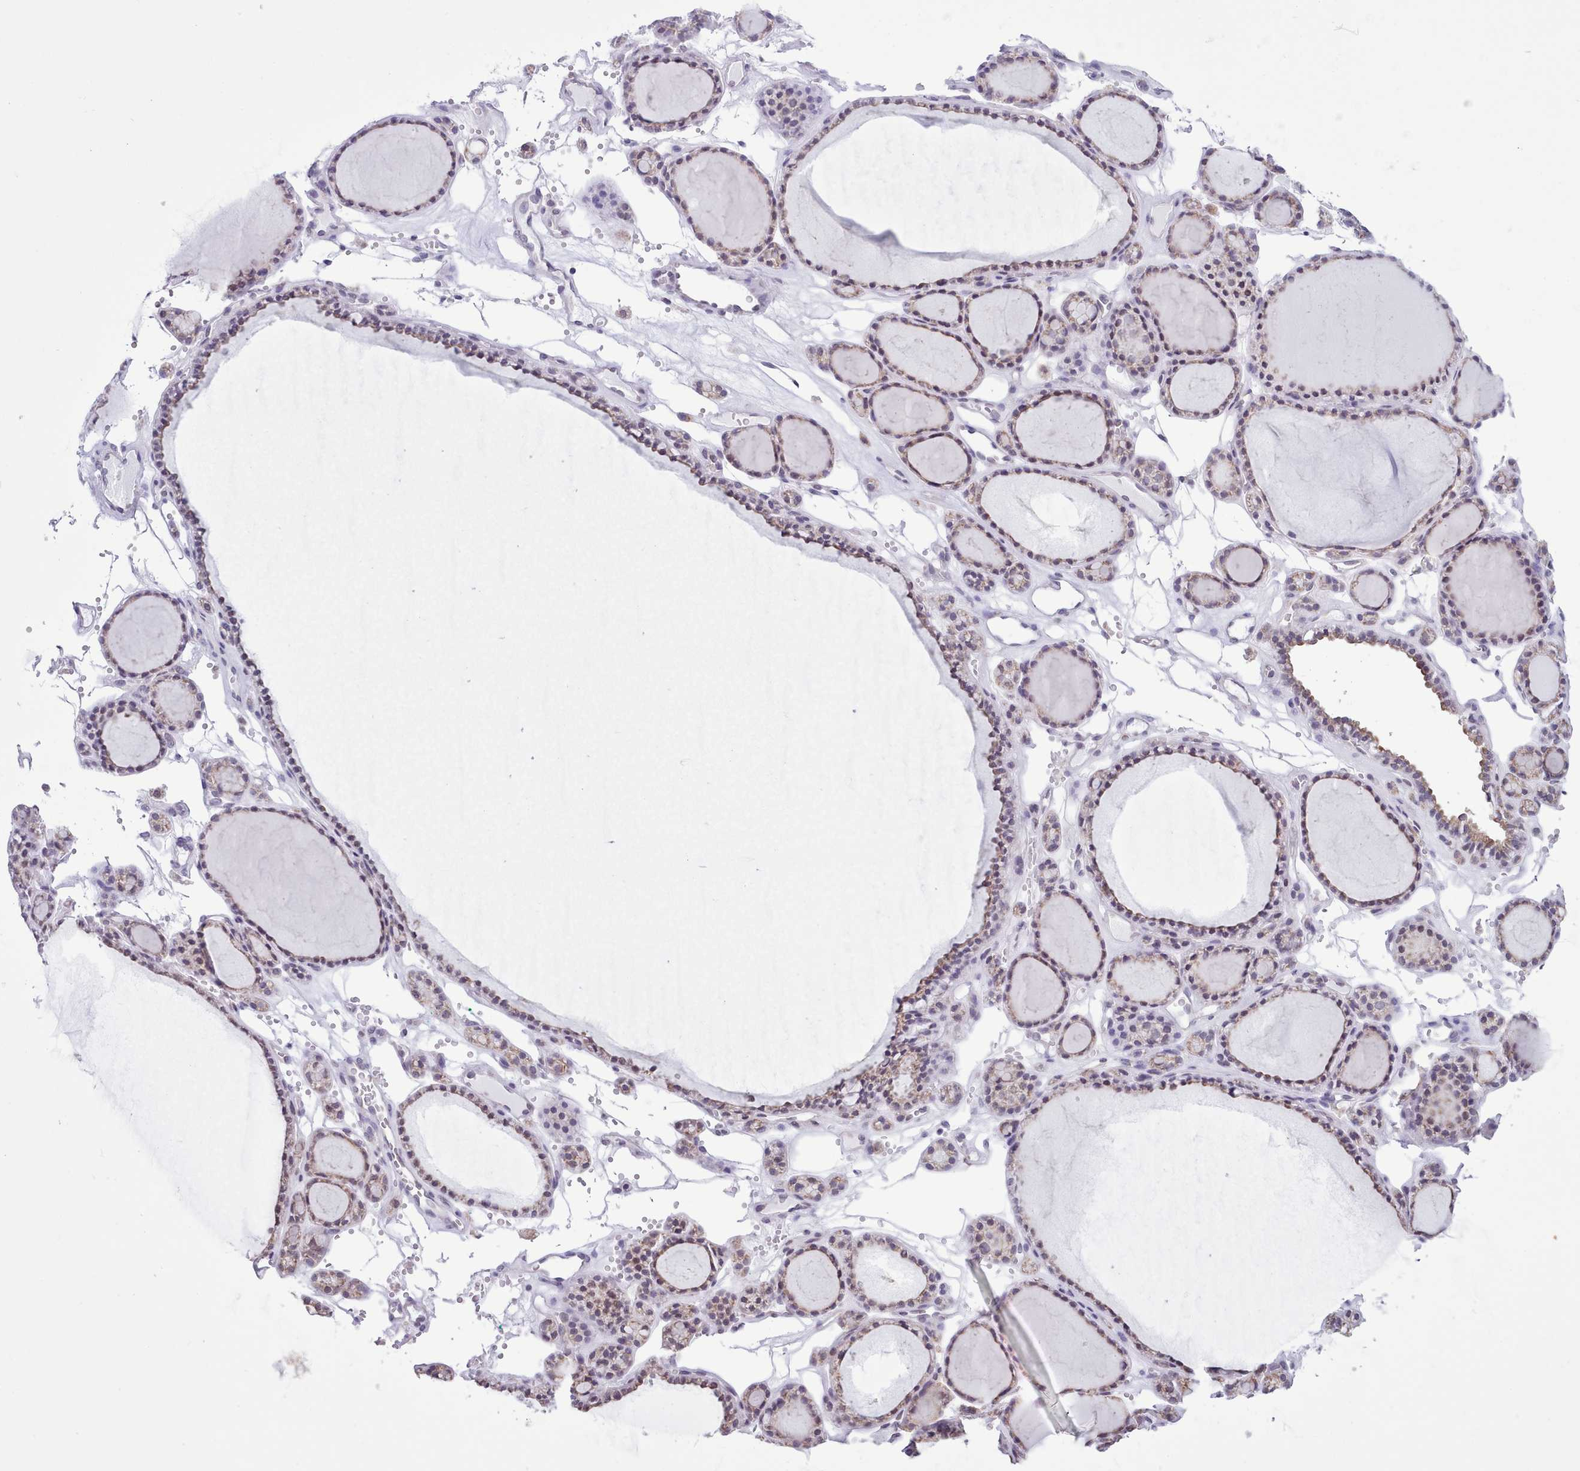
{"staining": {"intensity": "weak", "quantity": ">75%", "location": "cytoplasmic/membranous"}, "tissue": "thyroid gland", "cell_type": "Glandular cells", "image_type": "normal", "snomed": [{"axis": "morphology", "description": "Normal tissue, NOS"}, {"axis": "topography", "description": "Thyroid gland"}], "caption": "An image of thyroid gland stained for a protein reveals weak cytoplasmic/membranous brown staining in glandular cells. (DAB (3,3'-diaminobenzidine) IHC with brightfield microscopy, high magnification).", "gene": "SEC61B", "patient": {"sex": "female", "age": 28}}